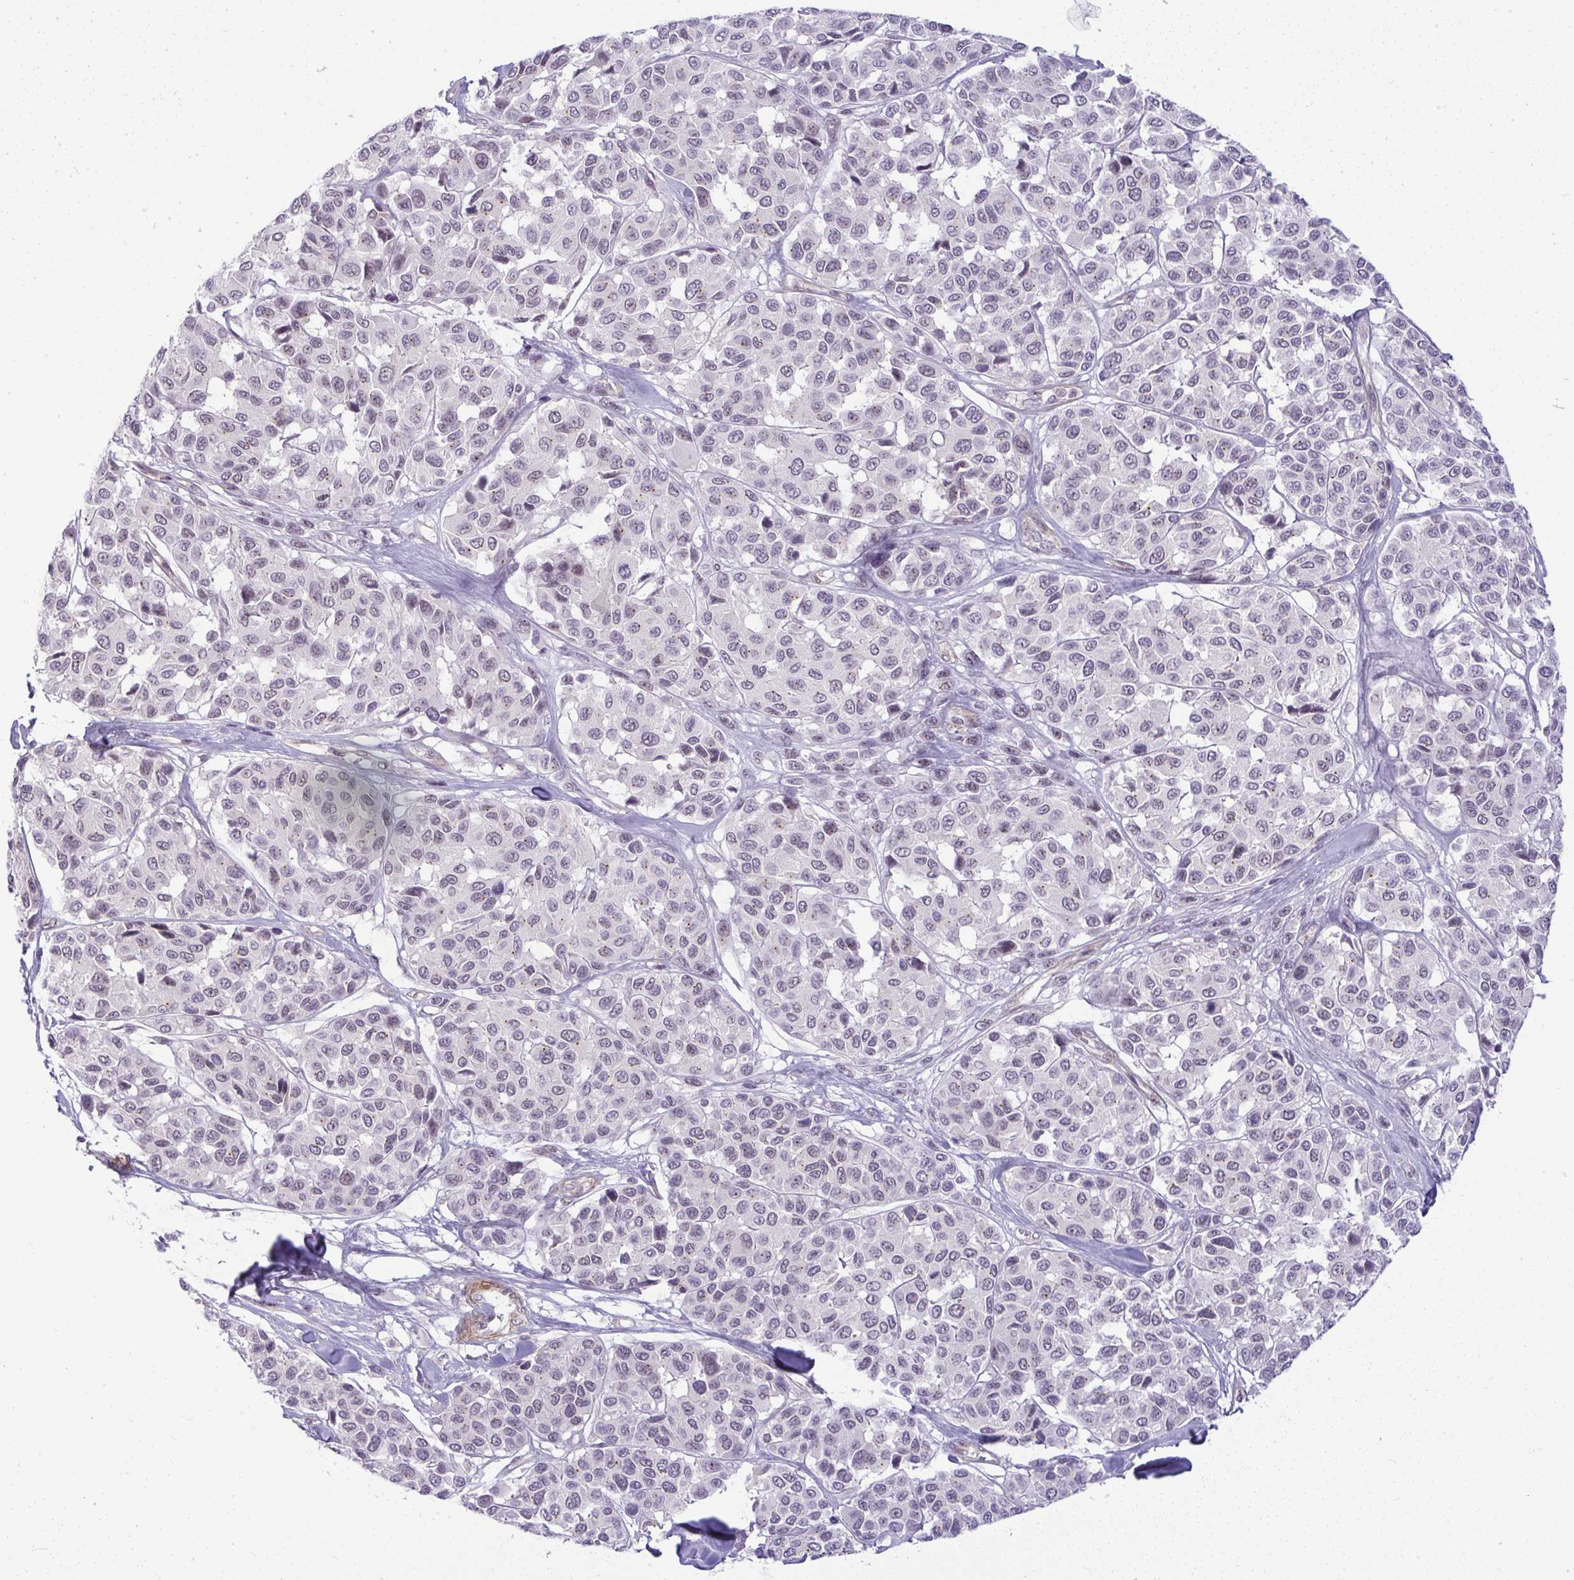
{"staining": {"intensity": "negative", "quantity": "none", "location": "none"}, "tissue": "melanoma", "cell_type": "Tumor cells", "image_type": "cancer", "snomed": [{"axis": "morphology", "description": "Malignant melanoma, NOS"}, {"axis": "topography", "description": "Skin"}], "caption": "Immunohistochemistry (IHC) image of human malignant melanoma stained for a protein (brown), which demonstrates no positivity in tumor cells. (Brightfield microscopy of DAB (3,3'-diaminobenzidine) IHC at high magnification).", "gene": "DZIP1", "patient": {"sex": "female", "age": 66}}